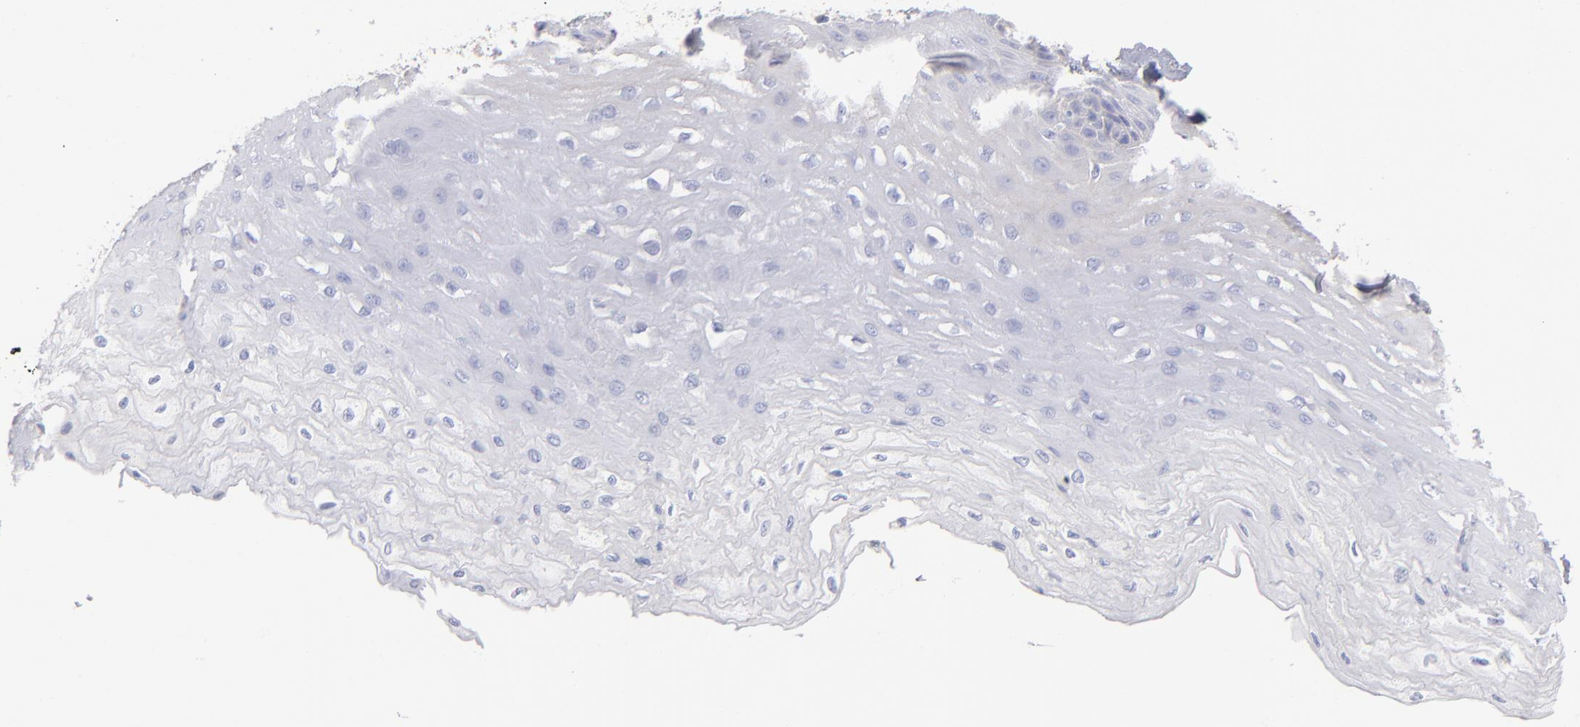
{"staining": {"intensity": "weak", "quantity": "<25%", "location": "cytoplasmic/membranous"}, "tissue": "esophagus", "cell_type": "Squamous epithelial cells", "image_type": "normal", "snomed": [{"axis": "morphology", "description": "Normal tissue, NOS"}, {"axis": "topography", "description": "Esophagus"}], "caption": "The photomicrograph demonstrates no staining of squamous epithelial cells in unremarkable esophagus.", "gene": "HP", "patient": {"sex": "female", "age": 72}}